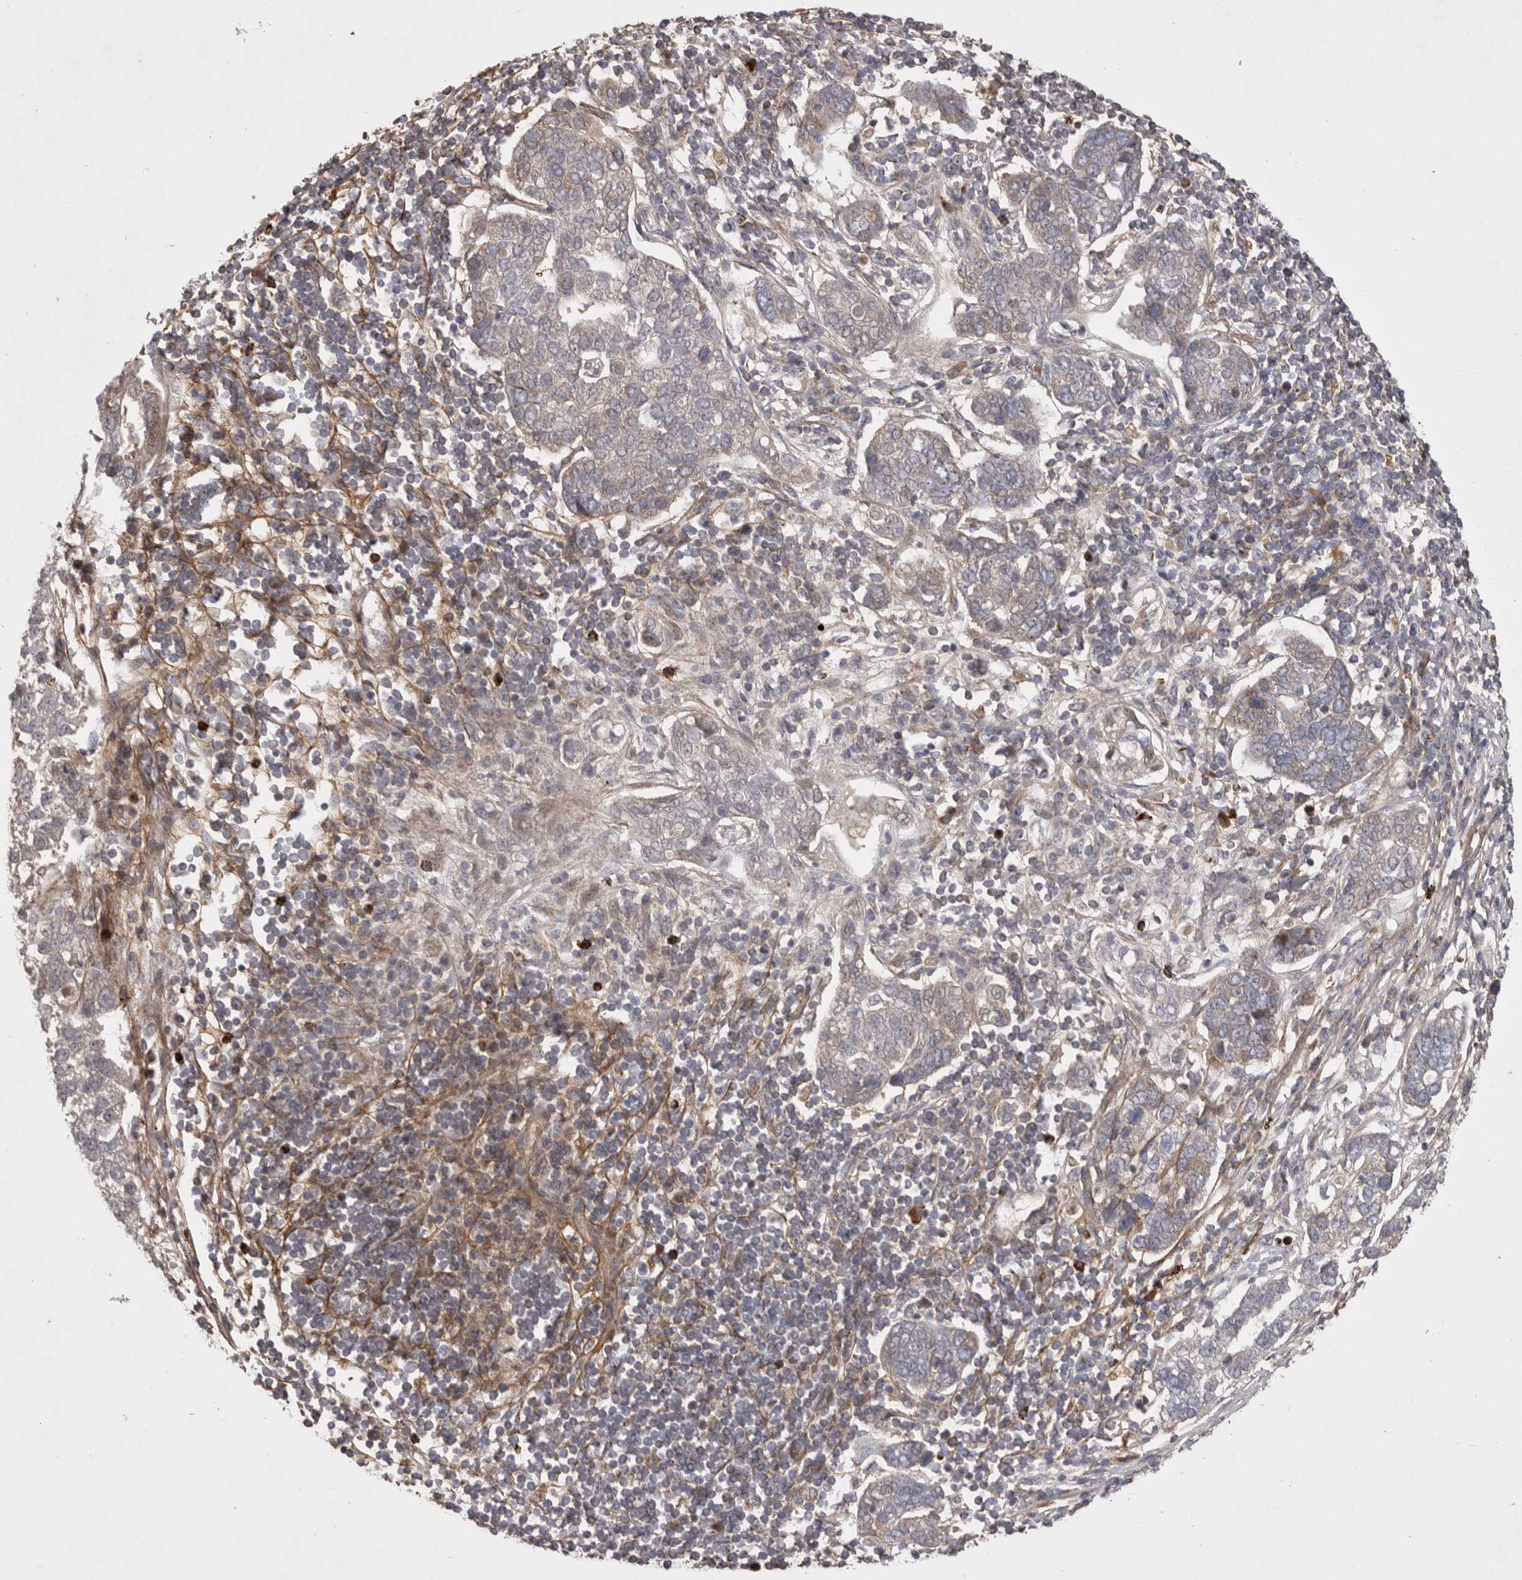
{"staining": {"intensity": "weak", "quantity": "<25%", "location": "cytoplasmic/membranous"}, "tissue": "pancreatic cancer", "cell_type": "Tumor cells", "image_type": "cancer", "snomed": [{"axis": "morphology", "description": "Adenocarcinoma, NOS"}, {"axis": "topography", "description": "Pancreas"}], "caption": "Tumor cells show no significant protein expression in pancreatic adenocarcinoma. (Brightfield microscopy of DAB (3,3'-diaminobenzidine) immunohistochemistry (IHC) at high magnification).", "gene": "KYAT3", "patient": {"sex": "female", "age": 61}}